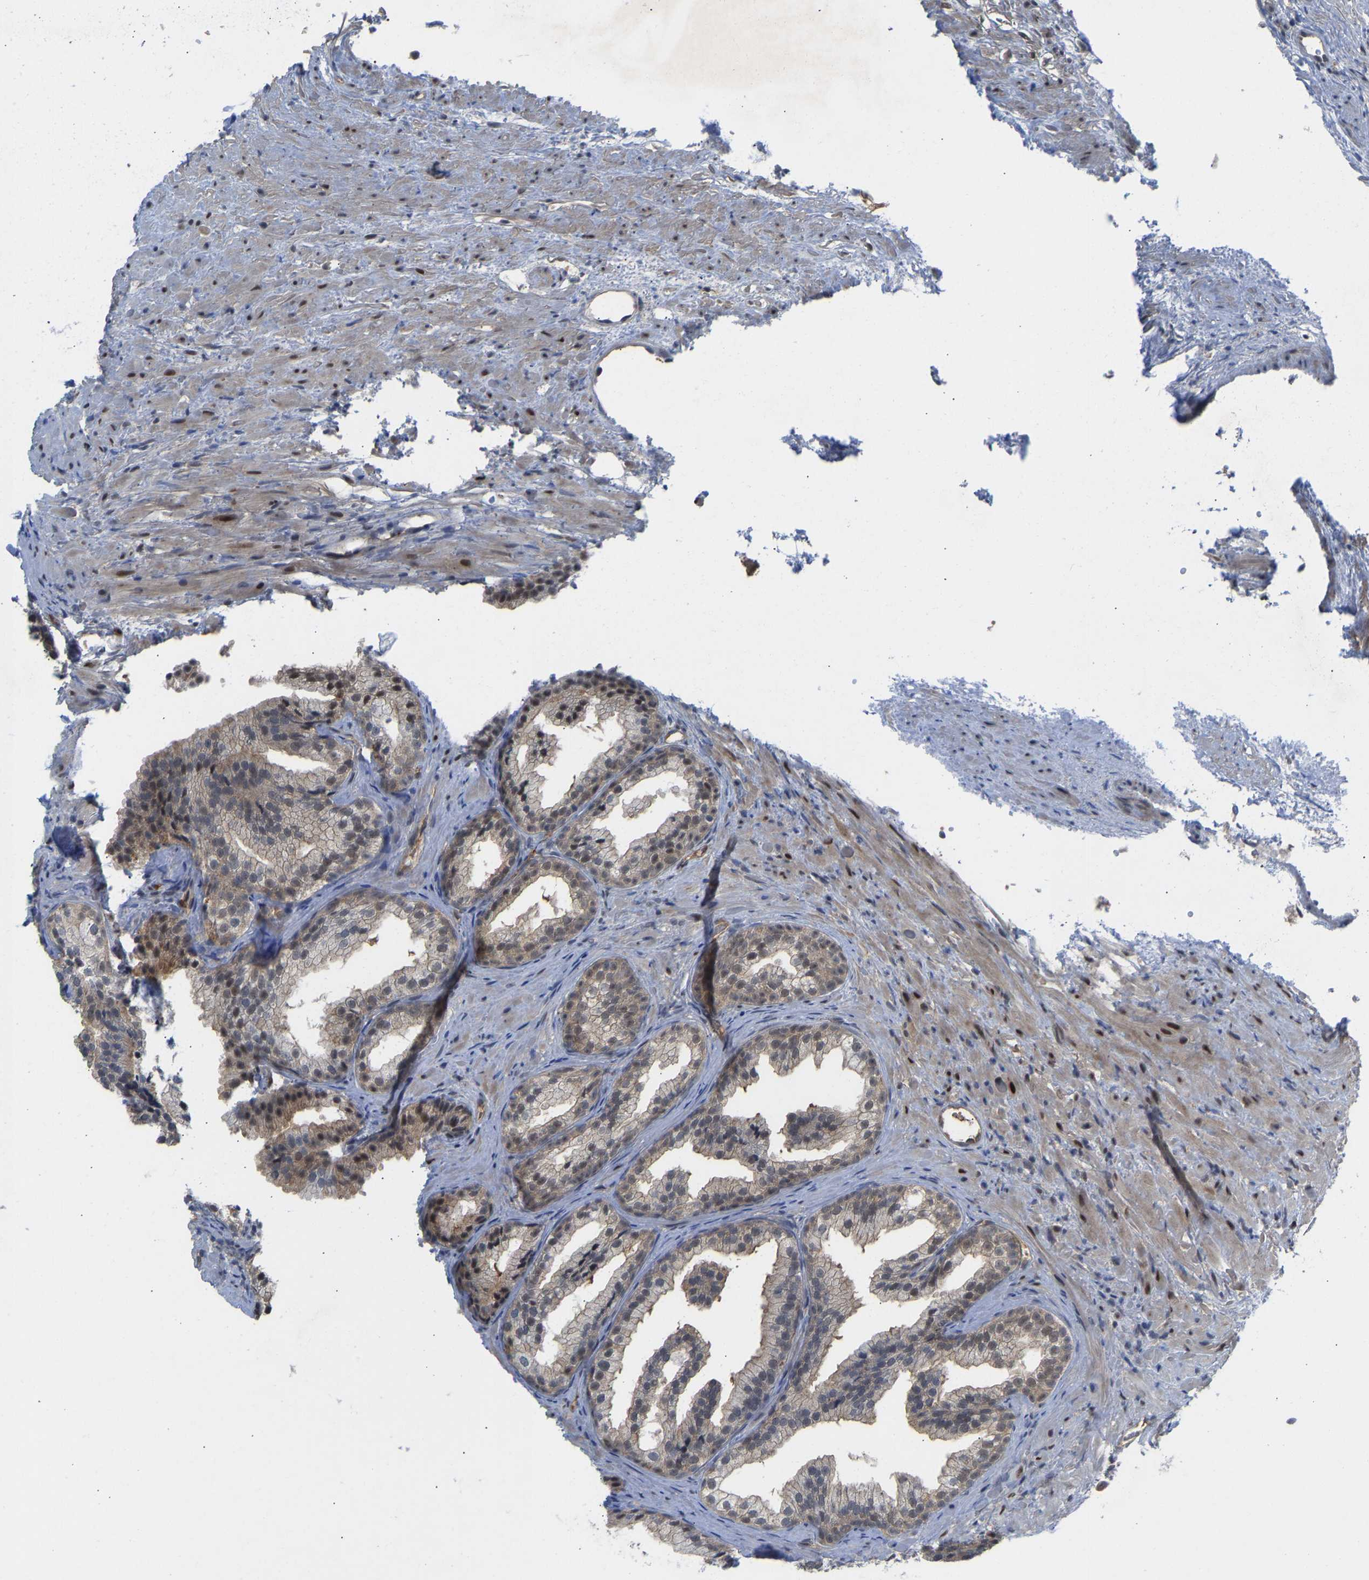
{"staining": {"intensity": "weak", "quantity": ">75%", "location": "cytoplasmic/membranous"}, "tissue": "prostate", "cell_type": "Glandular cells", "image_type": "normal", "snomed": [{"axis": "morphology", "description": "Normal tissue, NOS"}, {"axis": "topography", "description": "Prostate"}], "caption": "A low amount of weak cytoplasmic/membranous expression is seen in approximately >75% of glandular cells in normal prostate.", "gene": "ZNF251", "patient": {"sex": "male", "age": 76}}